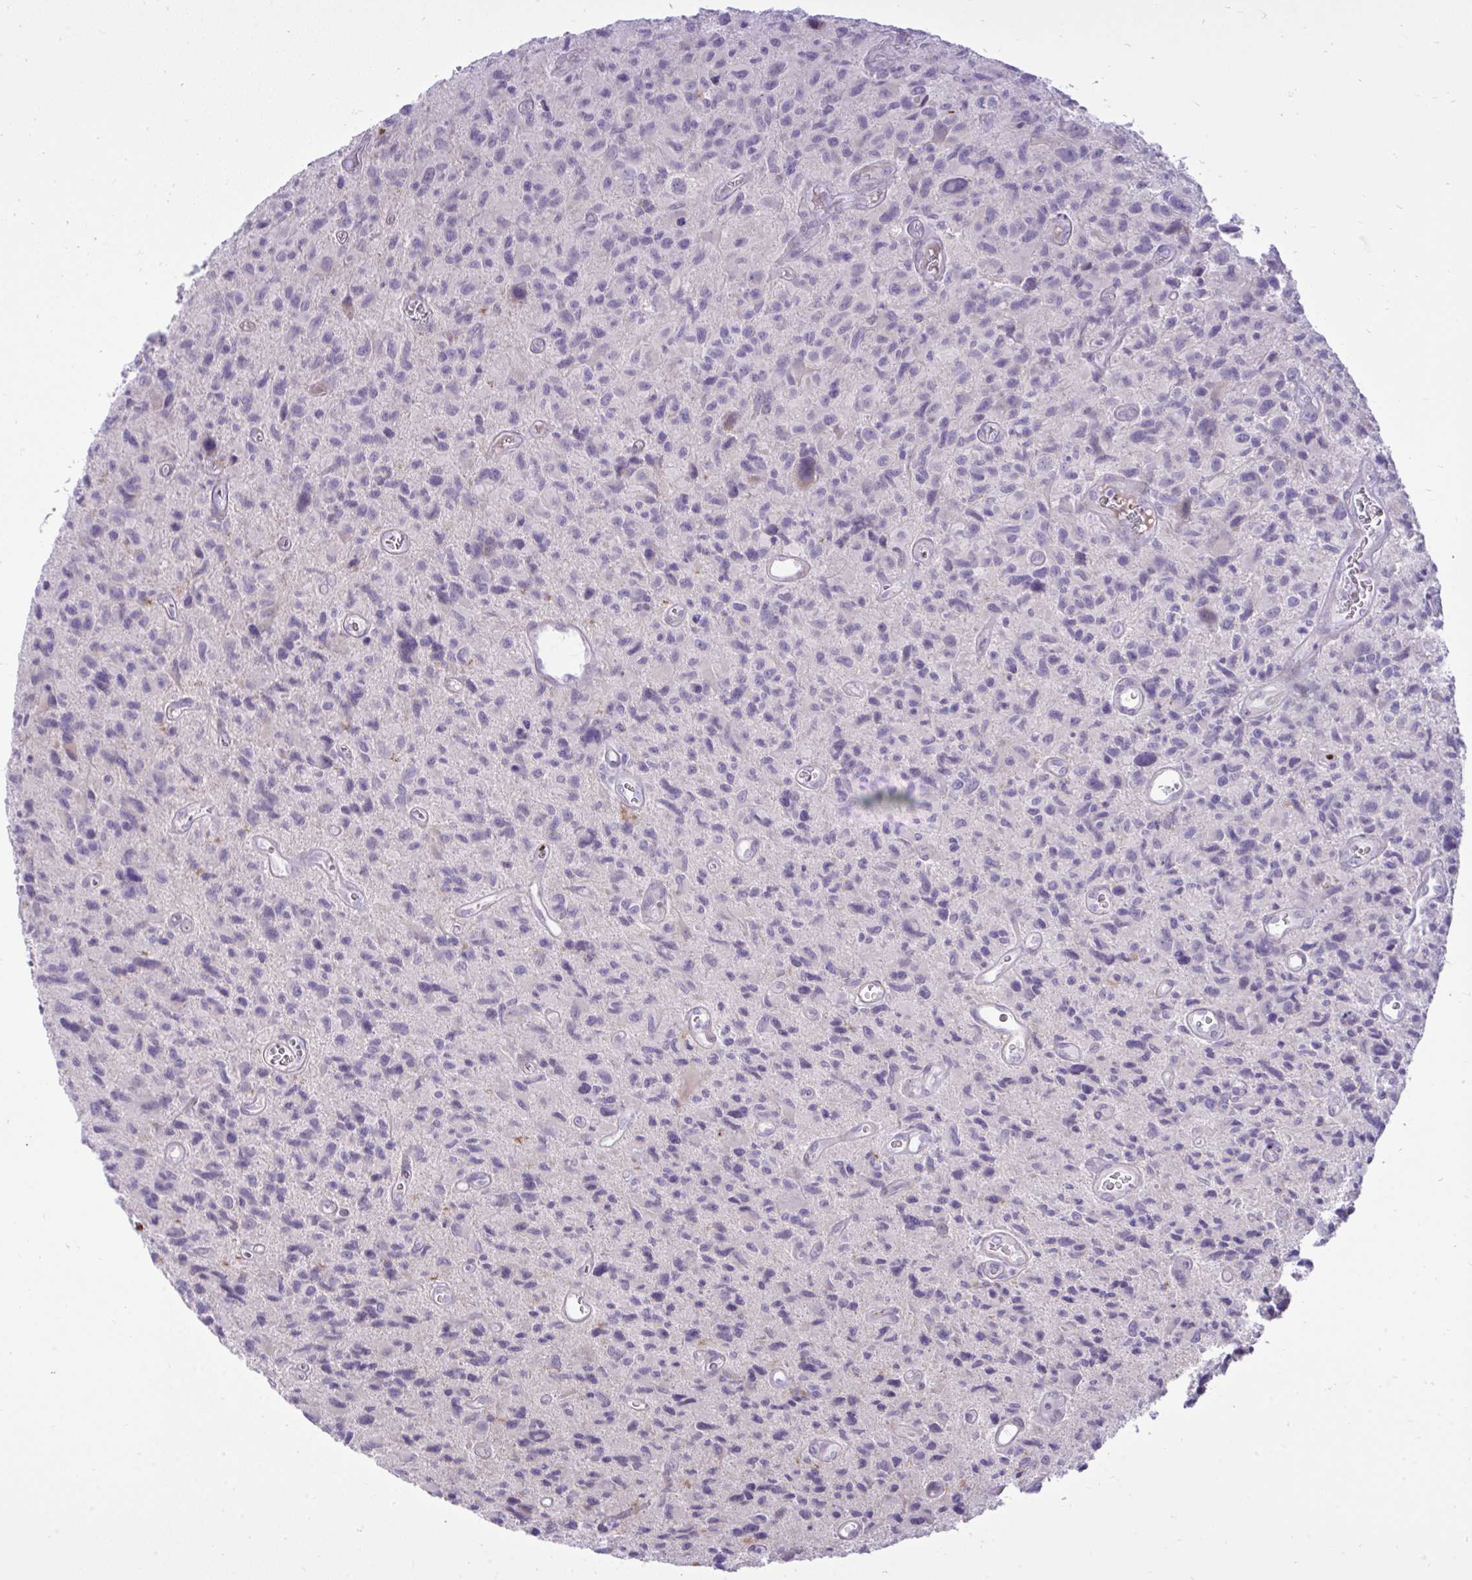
{"staining": {"intensity": "negative", "quantity": "none", "location": "none"}, "tissue": "glioma", "cell_type": "Tumor cells", "image_type": "cancer", "snomed": [{"axis": "morphology", "description": "Glioma, malignant, High grade"}, {"axis": "topography", "description": "Brain"}], "caption": "IHC image of human glioma stained for a protein (brown), which shows no staining in tumor cells.", "gene": "SPAG1", "patient": {"sex": "male", "age": 76}}